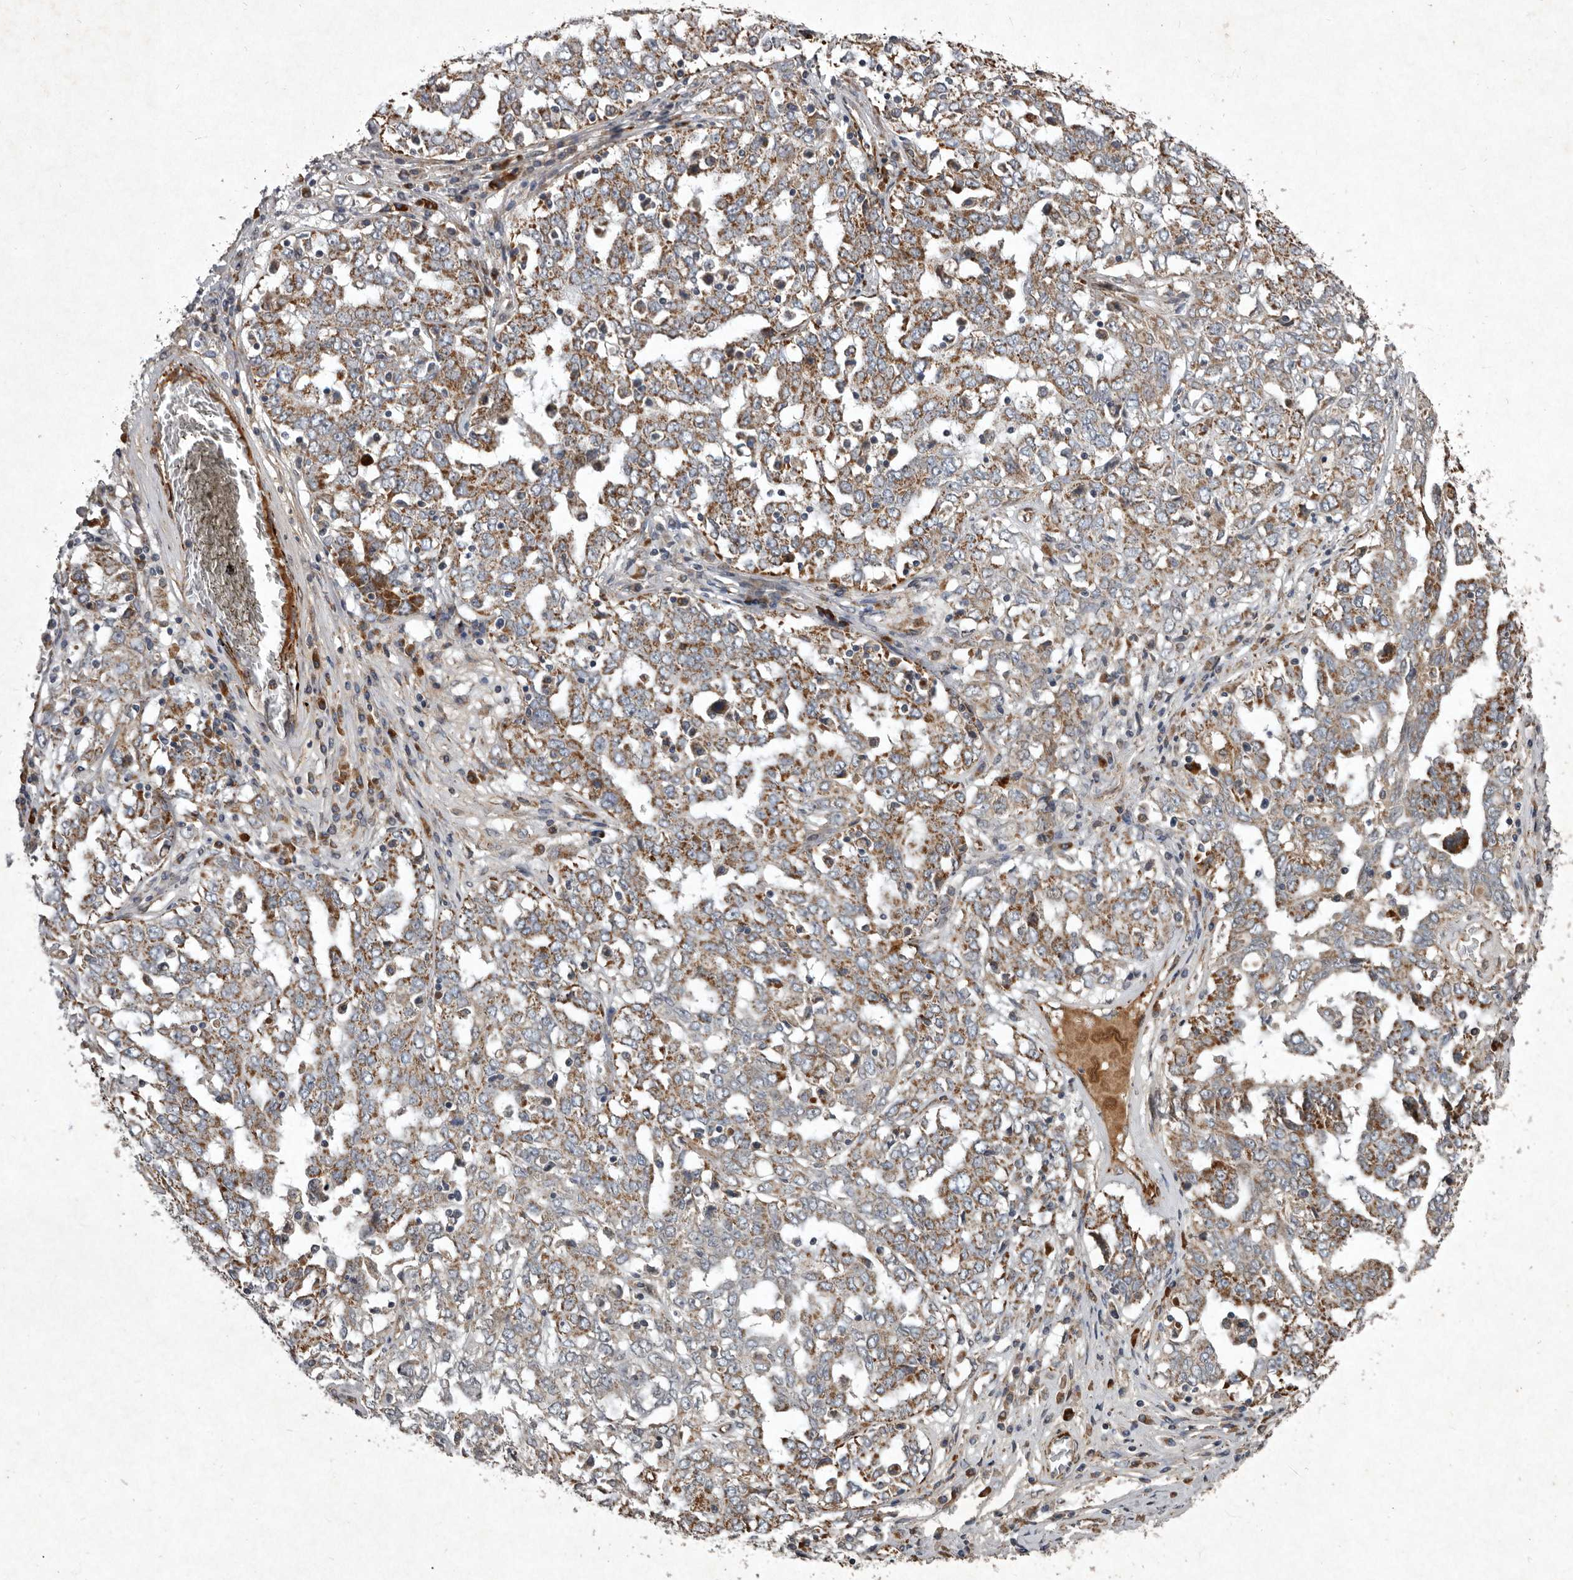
{"staining": {"intensity": "moderate", "quantity": ">75%", "location": "cytoplasmic/membranous"}, "tissue": "ovarian cancer", "cell_type": "Tumor cells", "image_type": "cancer", "snomed": [{"axis": "morphology", "description": "Carcinoma, endometroid"}, {"axis": "topography", "description": "Ovary"}], "caption": "Ovarian endometroid carcinoma tissue reveals moderate cytoplasmic/membranous staining in about >75% of tumor cells (DAB (3,3'-diaminobenzidine) IHC, brown staining for protein, blue staining for nuclei).", "gene": "MRPS15", "patient": {"sex": "female", "age": 62}}